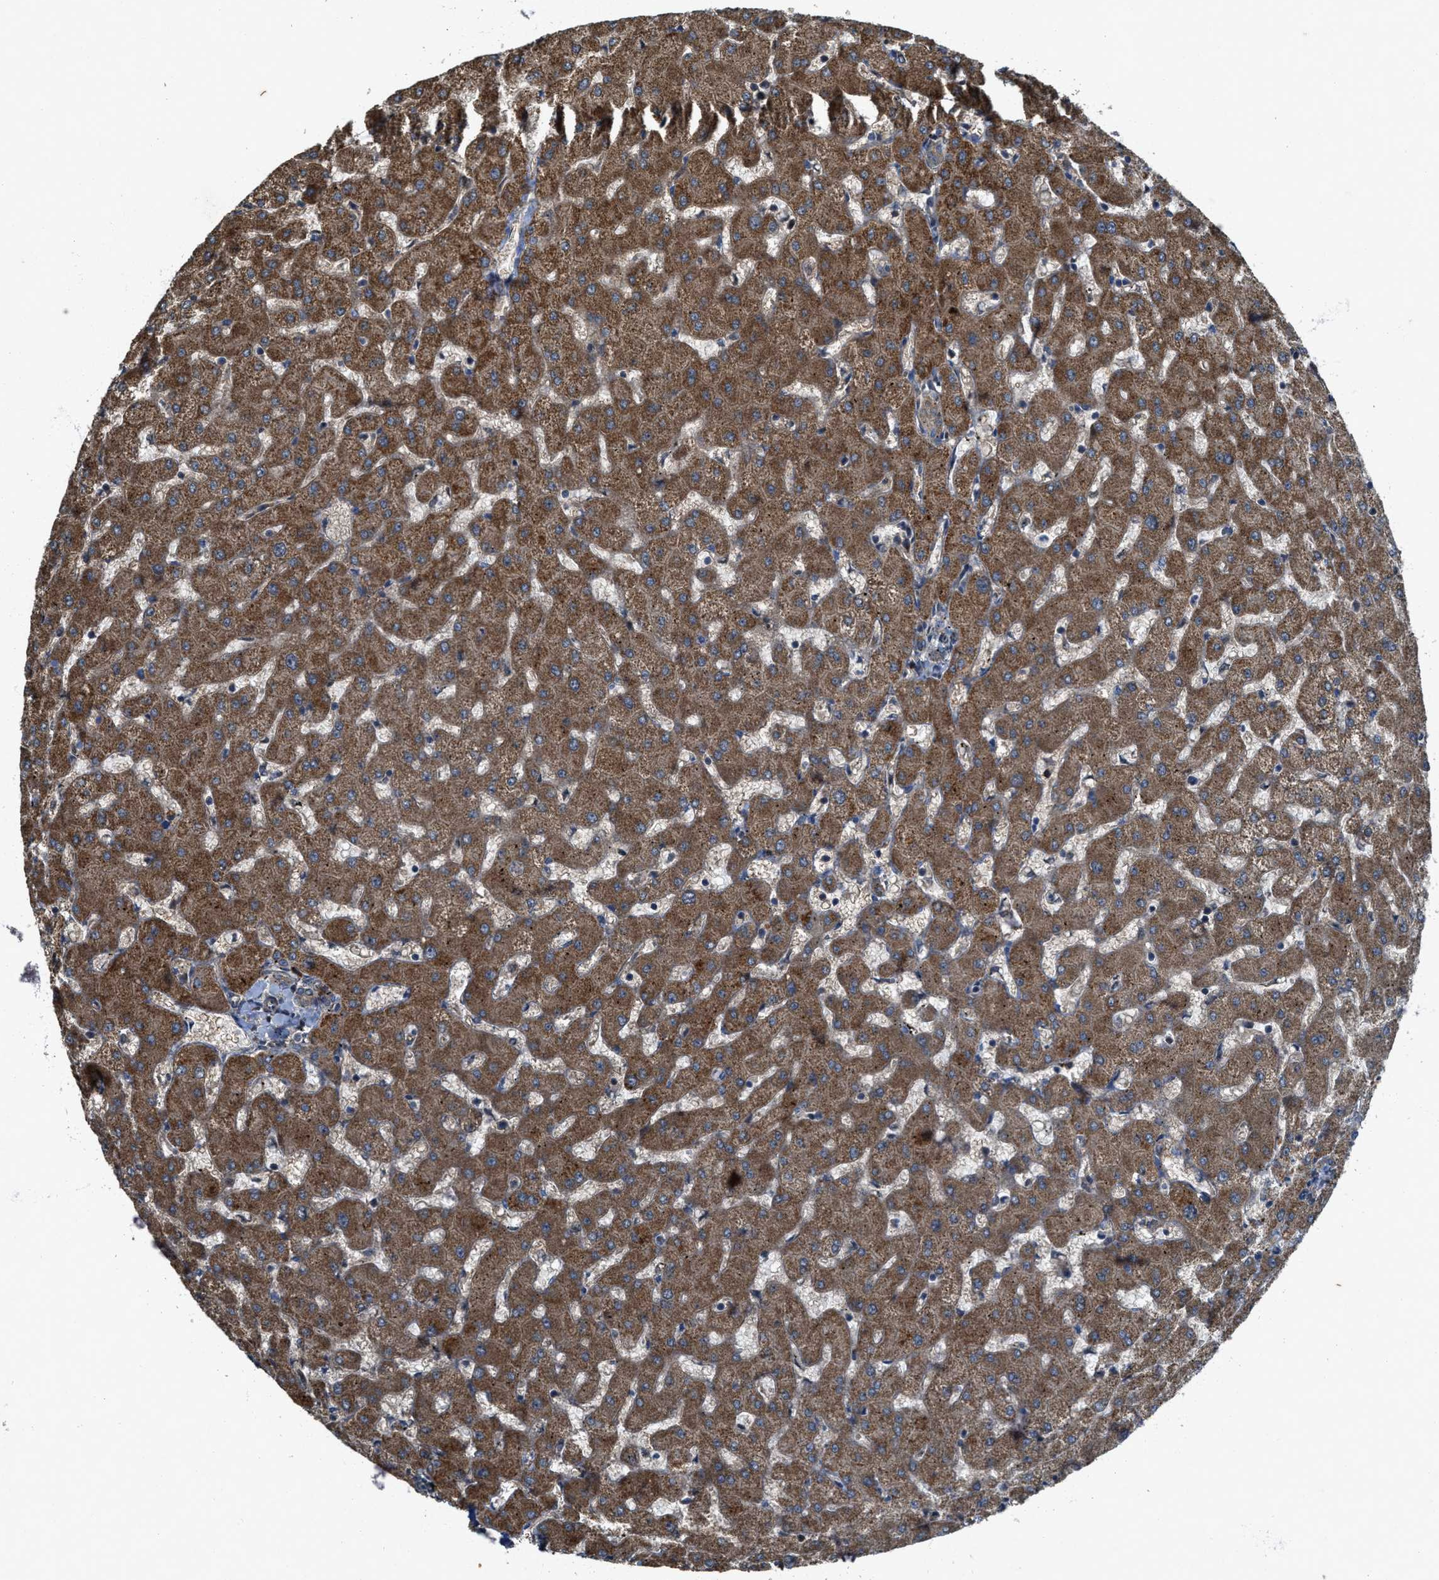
{"staining": {"intensity": "weak", "quantity": ">75%", "location": "cytoplasmic/membranous"}, "tissue": "liver", "cell_type": "Cholangiocytes", "image_type": "normal", "snomed": [{"axis": "morphology", "description": "Normal tissue, NOS"}, {"axis": "topography", "description": "Liver"}], "caption": "High-magnification brightfield microscopy of benign liver stained with DAB (3,3'-diaminobenzidine) (brown) and counterstained with hematoxylin (blue). cholangiocytes exhibit weak cytoplasmic/membranous positivity is appreciated in about>75% of cells. (DAB IHC with brightfield microscopy, high magnification).", "gene": "PDP2", "patient": {"sex": "female", "age": 63}}